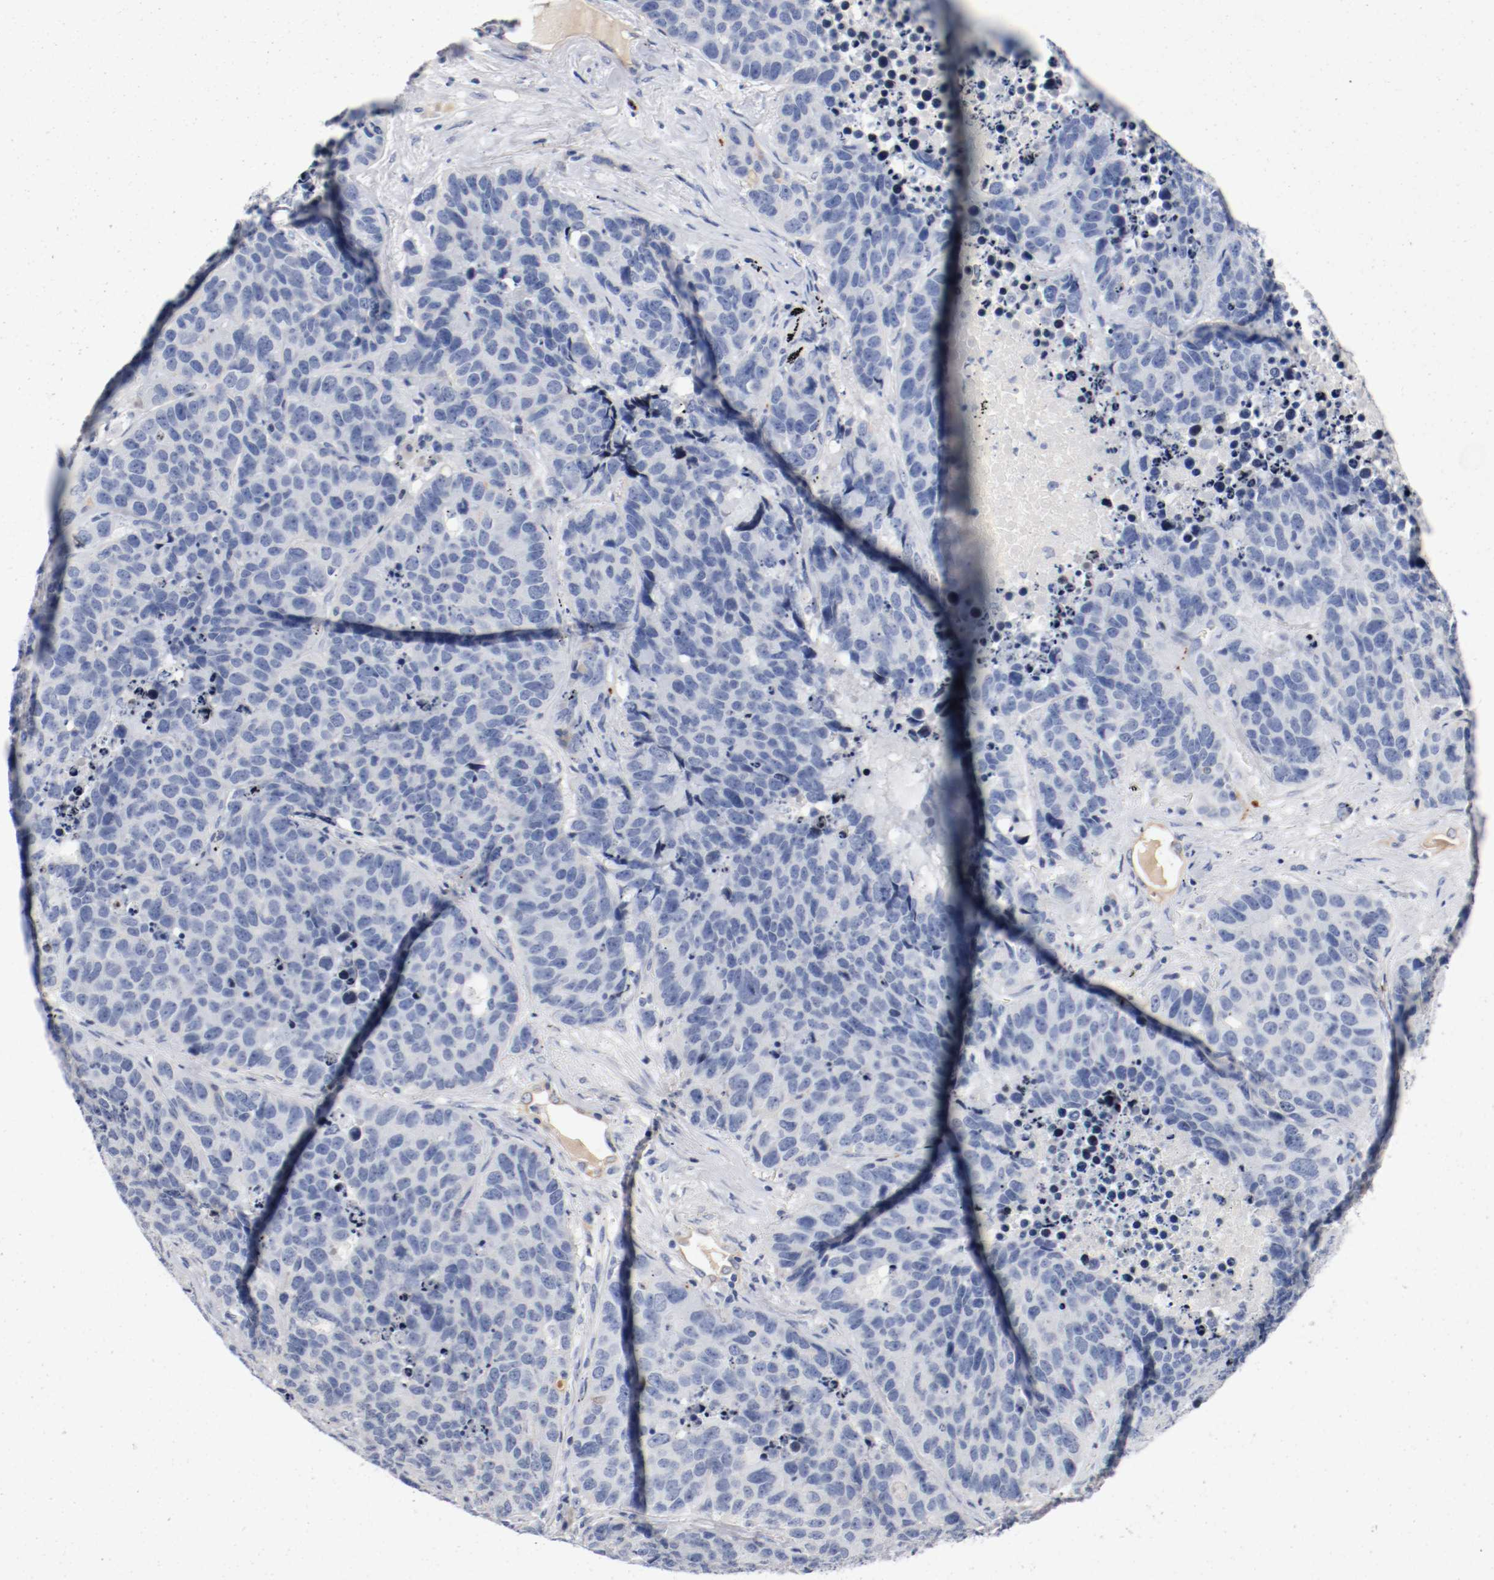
{"staining": {"intensity": "negative", "quantity": "none", "location": "none"}, "tissue": "carcinoid", "cell_type": "Tumor cells", "image_type": "cancer", "snomed": [{"axis": "morphology", "description": "Carcinoid, malignant, NOS"}, {"axis": "topography", "description": "Lung"}], "caption": "This is an IHC image of malignant carcinoid. There is no positivity in tumor cells.", "gene": "PIM1", "patient": {"sex": "male", "age": 60}}